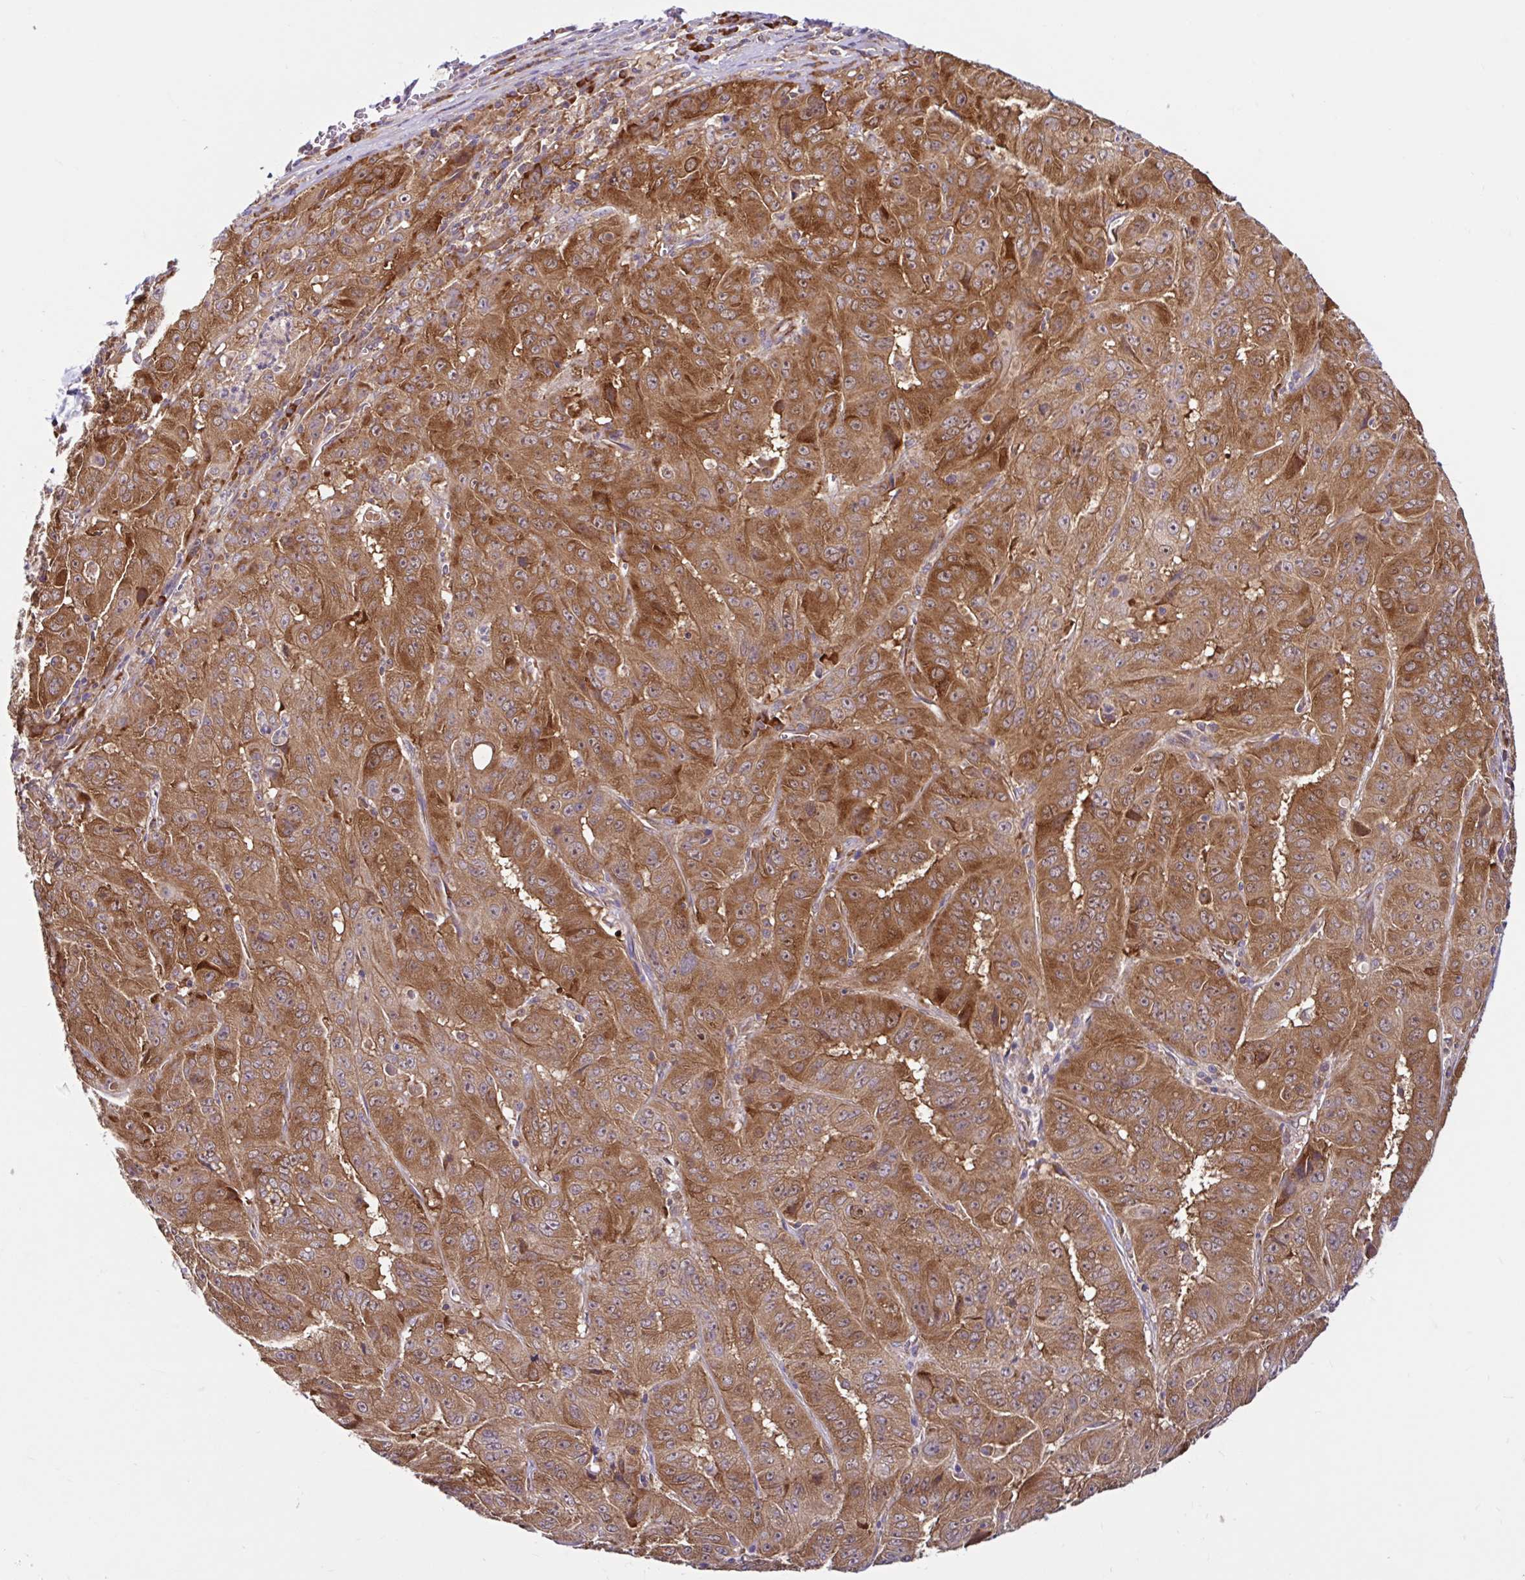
{"staining": {"intensity": "moderate", "quantity": ">75%", "location": "cytoplasmic/membranous"}, "tissue": "pancreatic cancer", "cell_type": "Tumor cells", "image_type": "cancer", "snomed": [{"axis": "morphology", "description": "Adenocarcinoma, NOS"}, {"axis": "topography", "description": "Pancreas"}], "caption": "Human pancreatic cancer (adenocarcinoma) stained with a protein marker demonstrates moderate staining in tumor cells.", "gene": "NTPCR", "patient": {"sex": "male", "age": 63}}